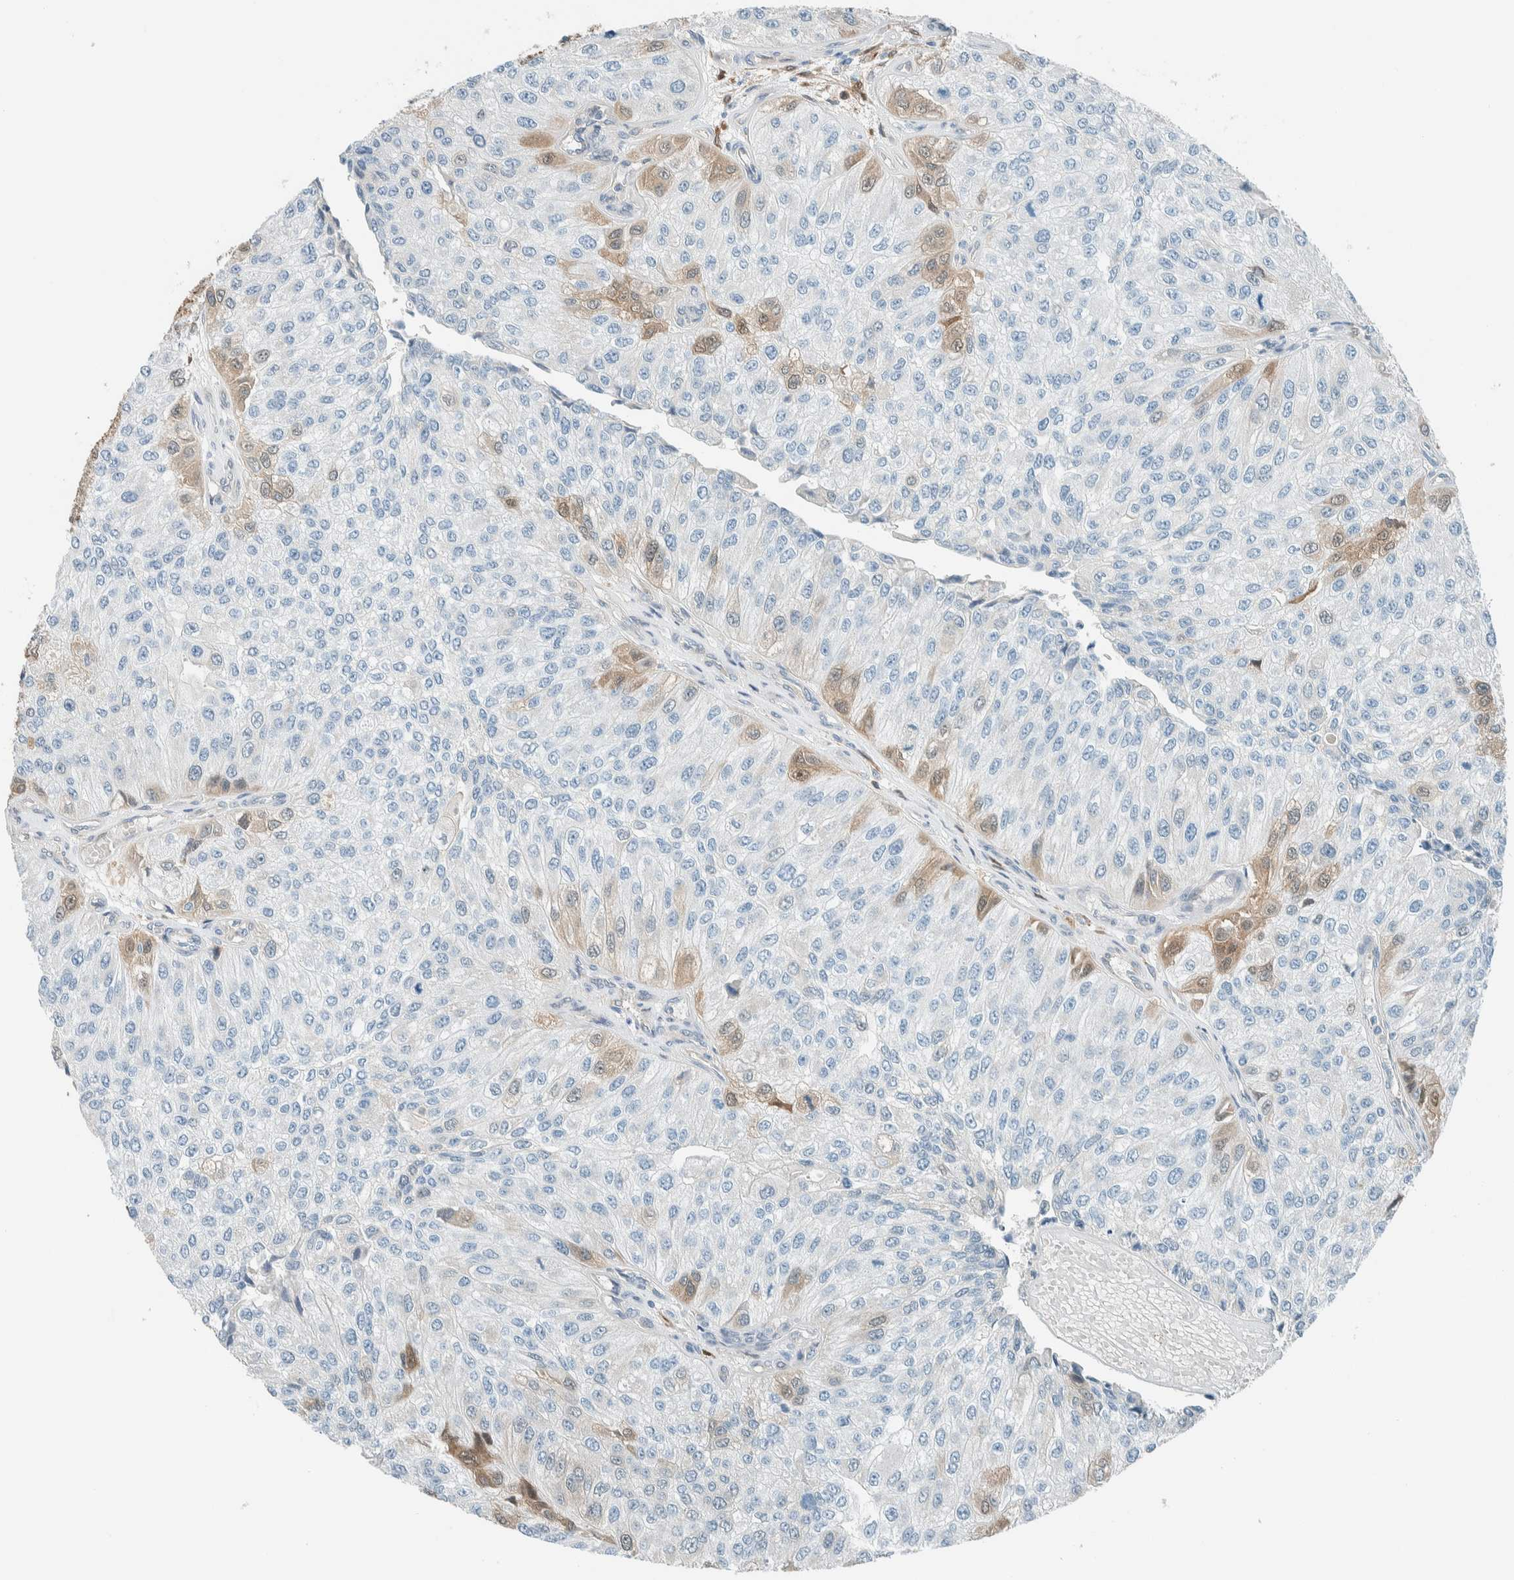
{"staining": {"intensity": "weak", "quantity": "<25%", "location": "cytoplasmic/membranous,nuclear"}, "tissue": "urothelial cancer", "cell_type": "Tumor cells", "image_type": "cancer", "snomed": [{"axis": "morphology", "description": "Urothelial carcinoma, High grade"}, {"axis": "topography", "description": "Kidney"}, {"axis": "topography", "description": "Urinary bladder"}], "caption": "IHC histopathology image of urothelial cancer stained for a protein (brown), which shows no staining in tumor cells. The staining is performed using DAB brown chromogen with nuclei counter-stained in using hematoxylin.", "gene": "NXN", "patient": {"sex": "male", "age": 77}}